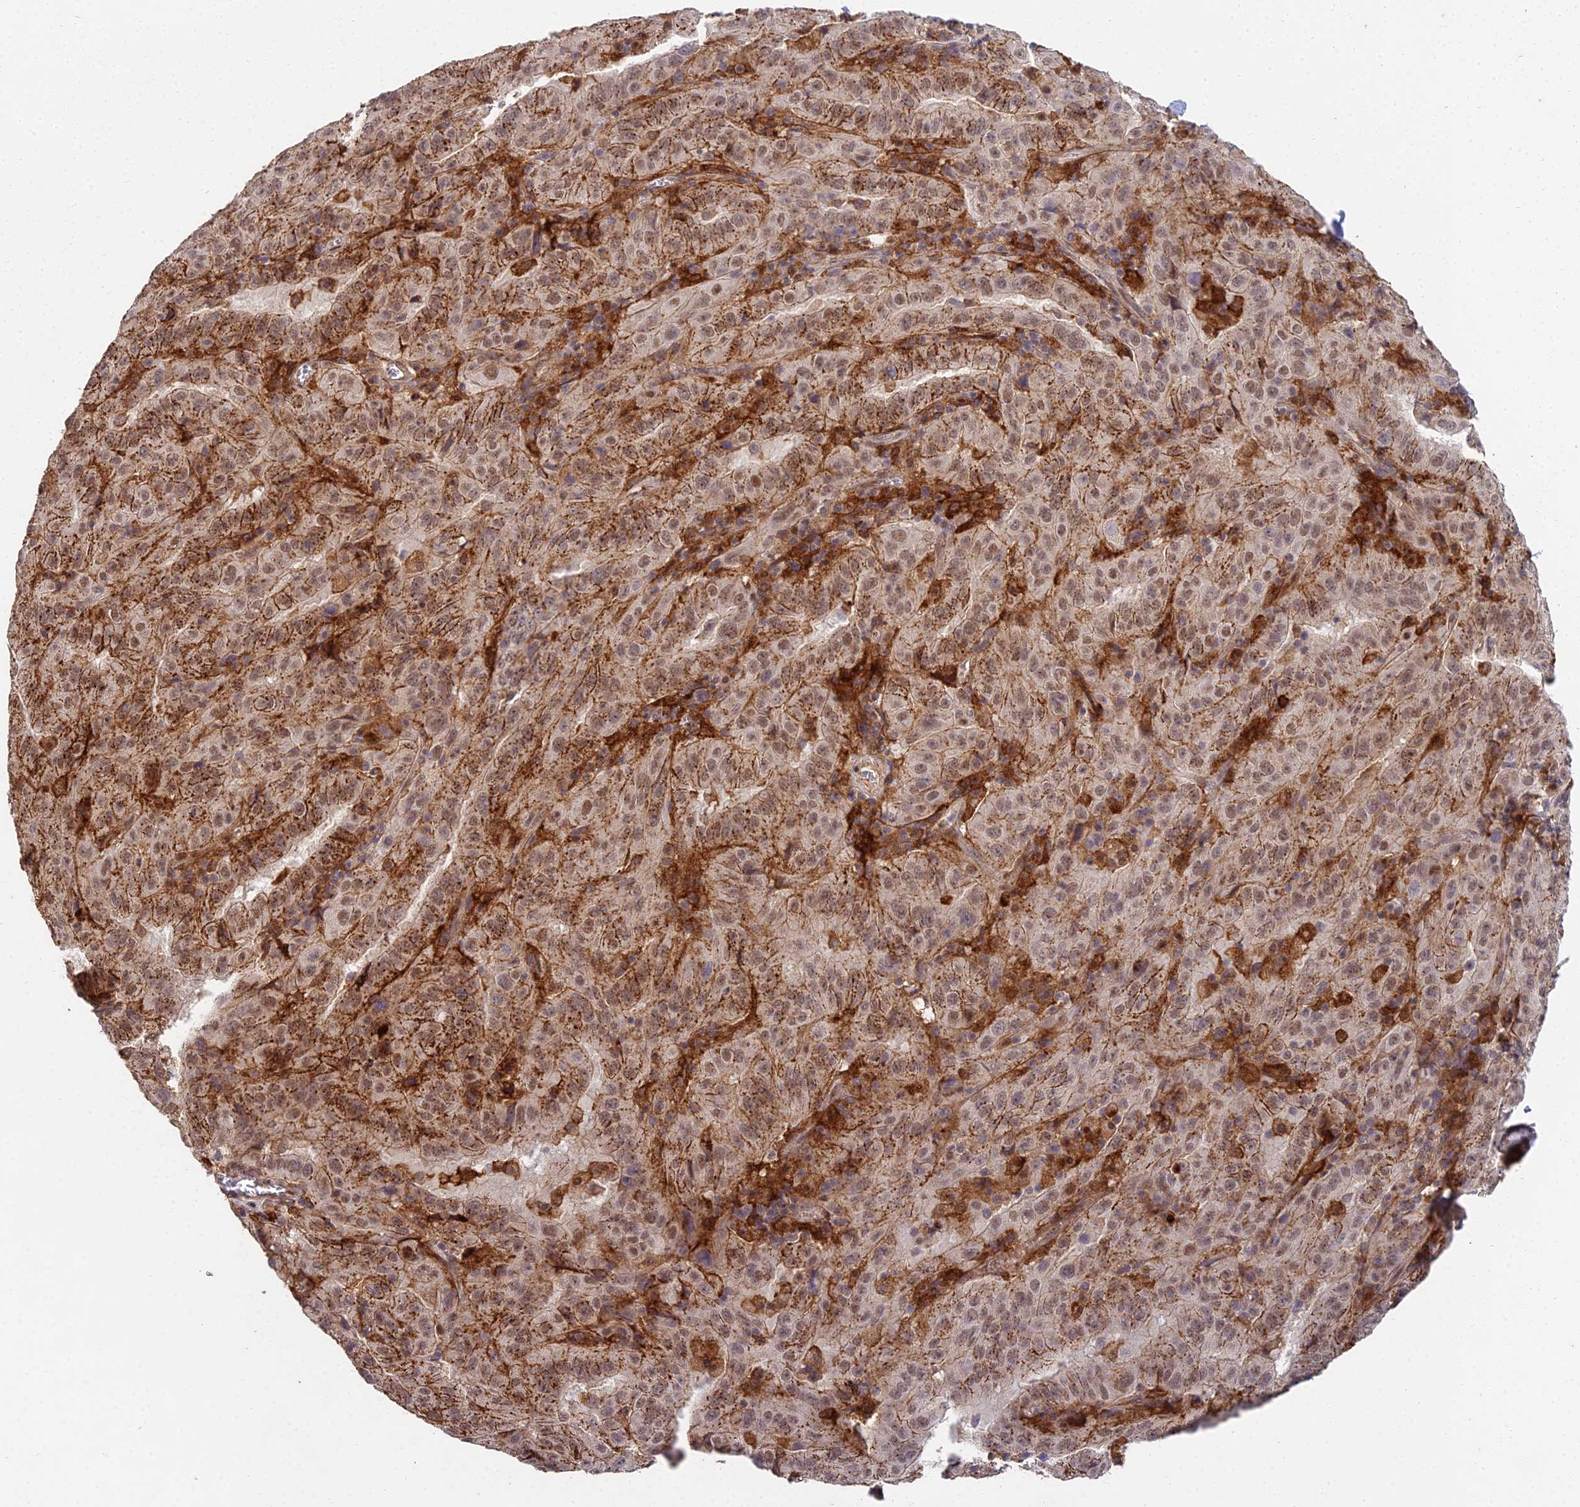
{"staining": {"intensity": "strong", "quantity": ">75%", "location": "cytoplasmic/membranous,nuclear"}, "tissue": "pancreatic cancer", "cell_type": "Tumor cells", "image_type": "cancer", "snomed": [{"axis": "morphology", "description": "Adenocarcinoma, NOS"}, {"axis": "topography", "description": "Pancreas"}], "caption": "DAB immunohistochemical staining of human pancreatic cancer shows strong cytoplasmic/membranous and nuclear protein expression in approximately >75% of tumor cells.", "gene": "ABHD17A", "patient": {"sex": "male", "age": 63}}